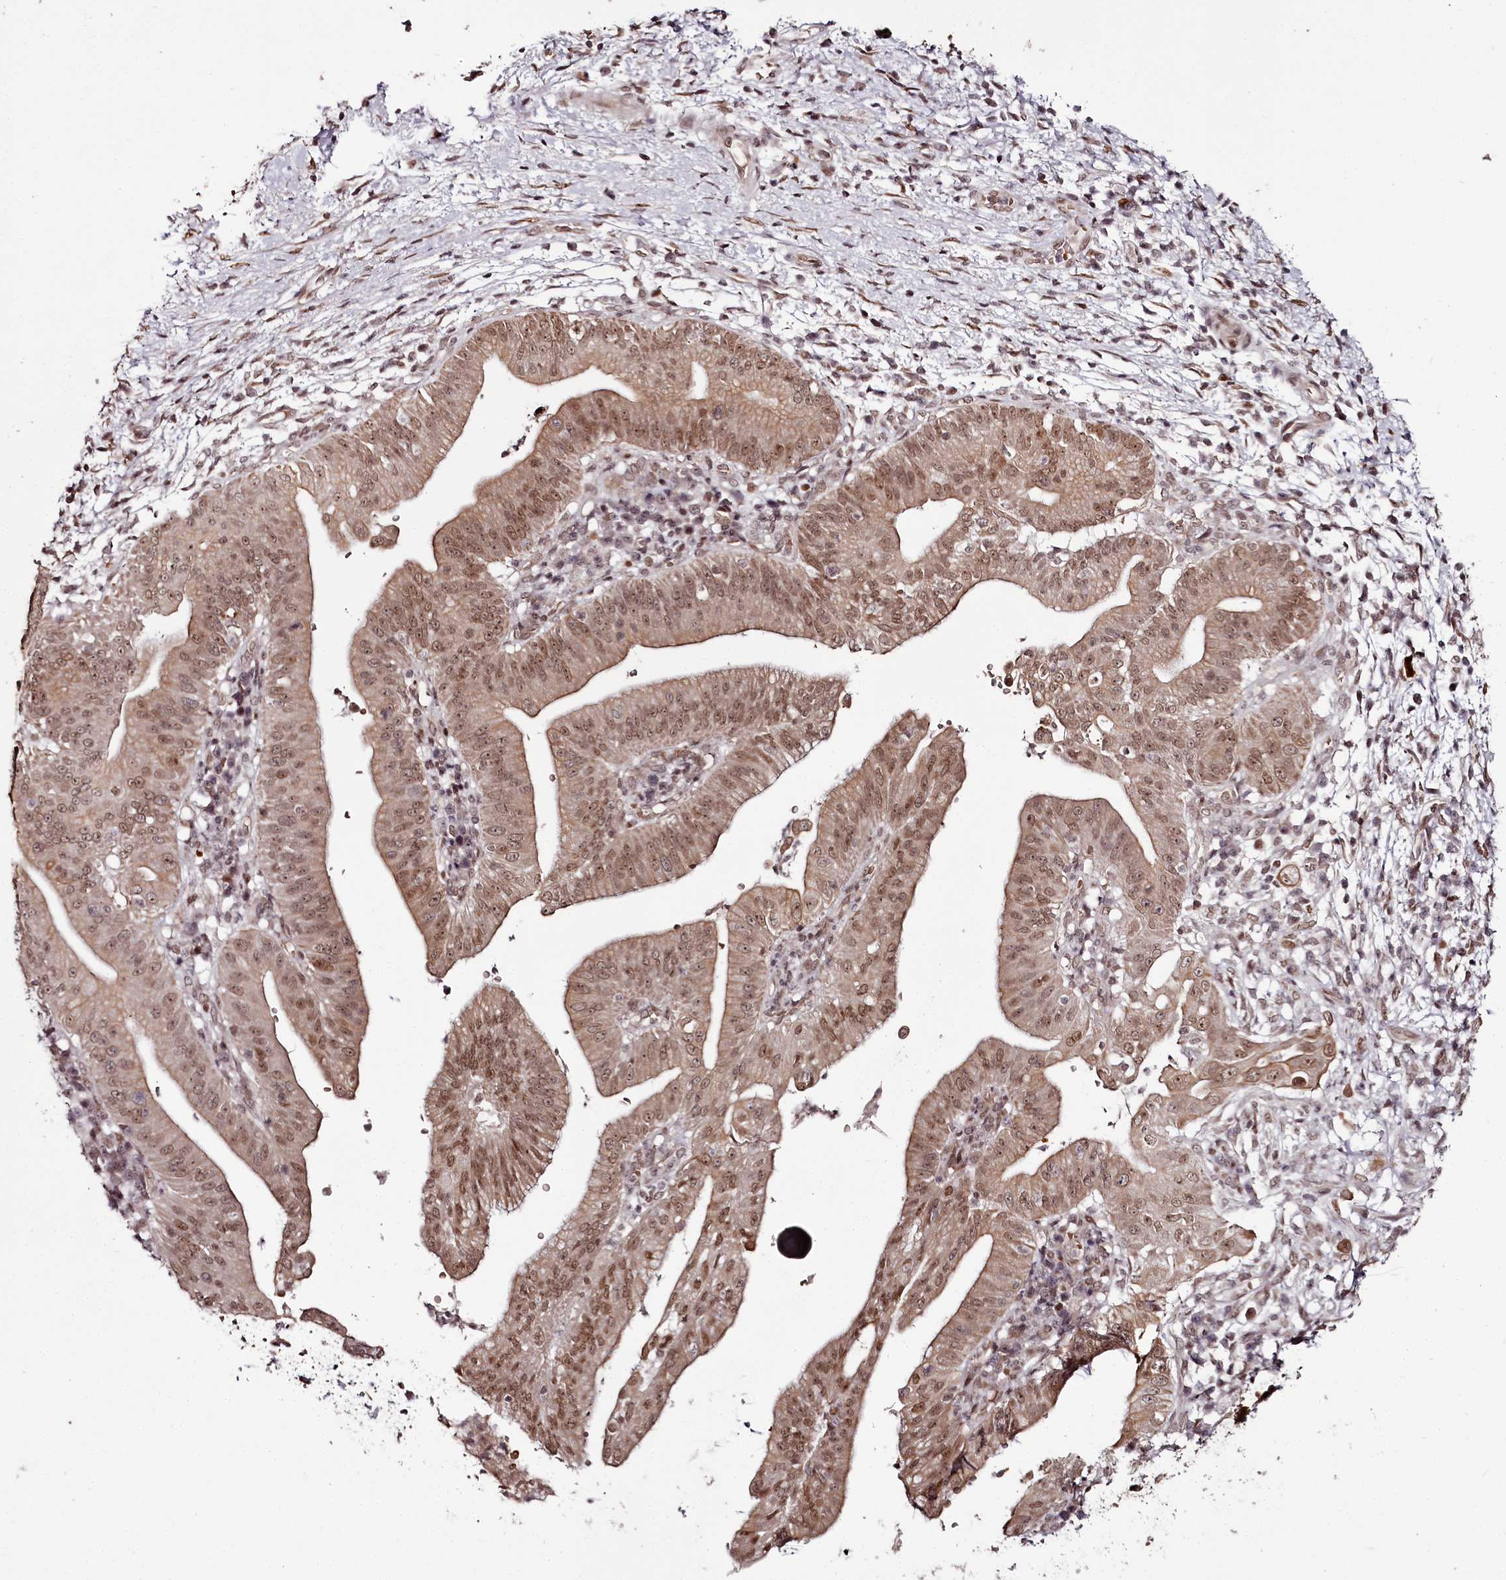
{"staining": {"intensity": "moderate", "quantity": ">75%", "location": "cytoplasmic/membranous,nuclear"}, "tissue": "pancreatic cancer", "cell_type": "Tumor cells", "image_type": "cancer", "snomed": [{"axis": "morphology", "description": "Adenocarcinoma, NOS"}, {"axis": "topography", "description": "Pancreas"}], "caption": "Pancreatic cancer stained for a protein (brown) reveals moderate cytoplasmic/membranous and nuclear positive expression in about >75% of tumor cells.", "gene": "THYN1", "patient": {"sex": "male", "age": 68}}